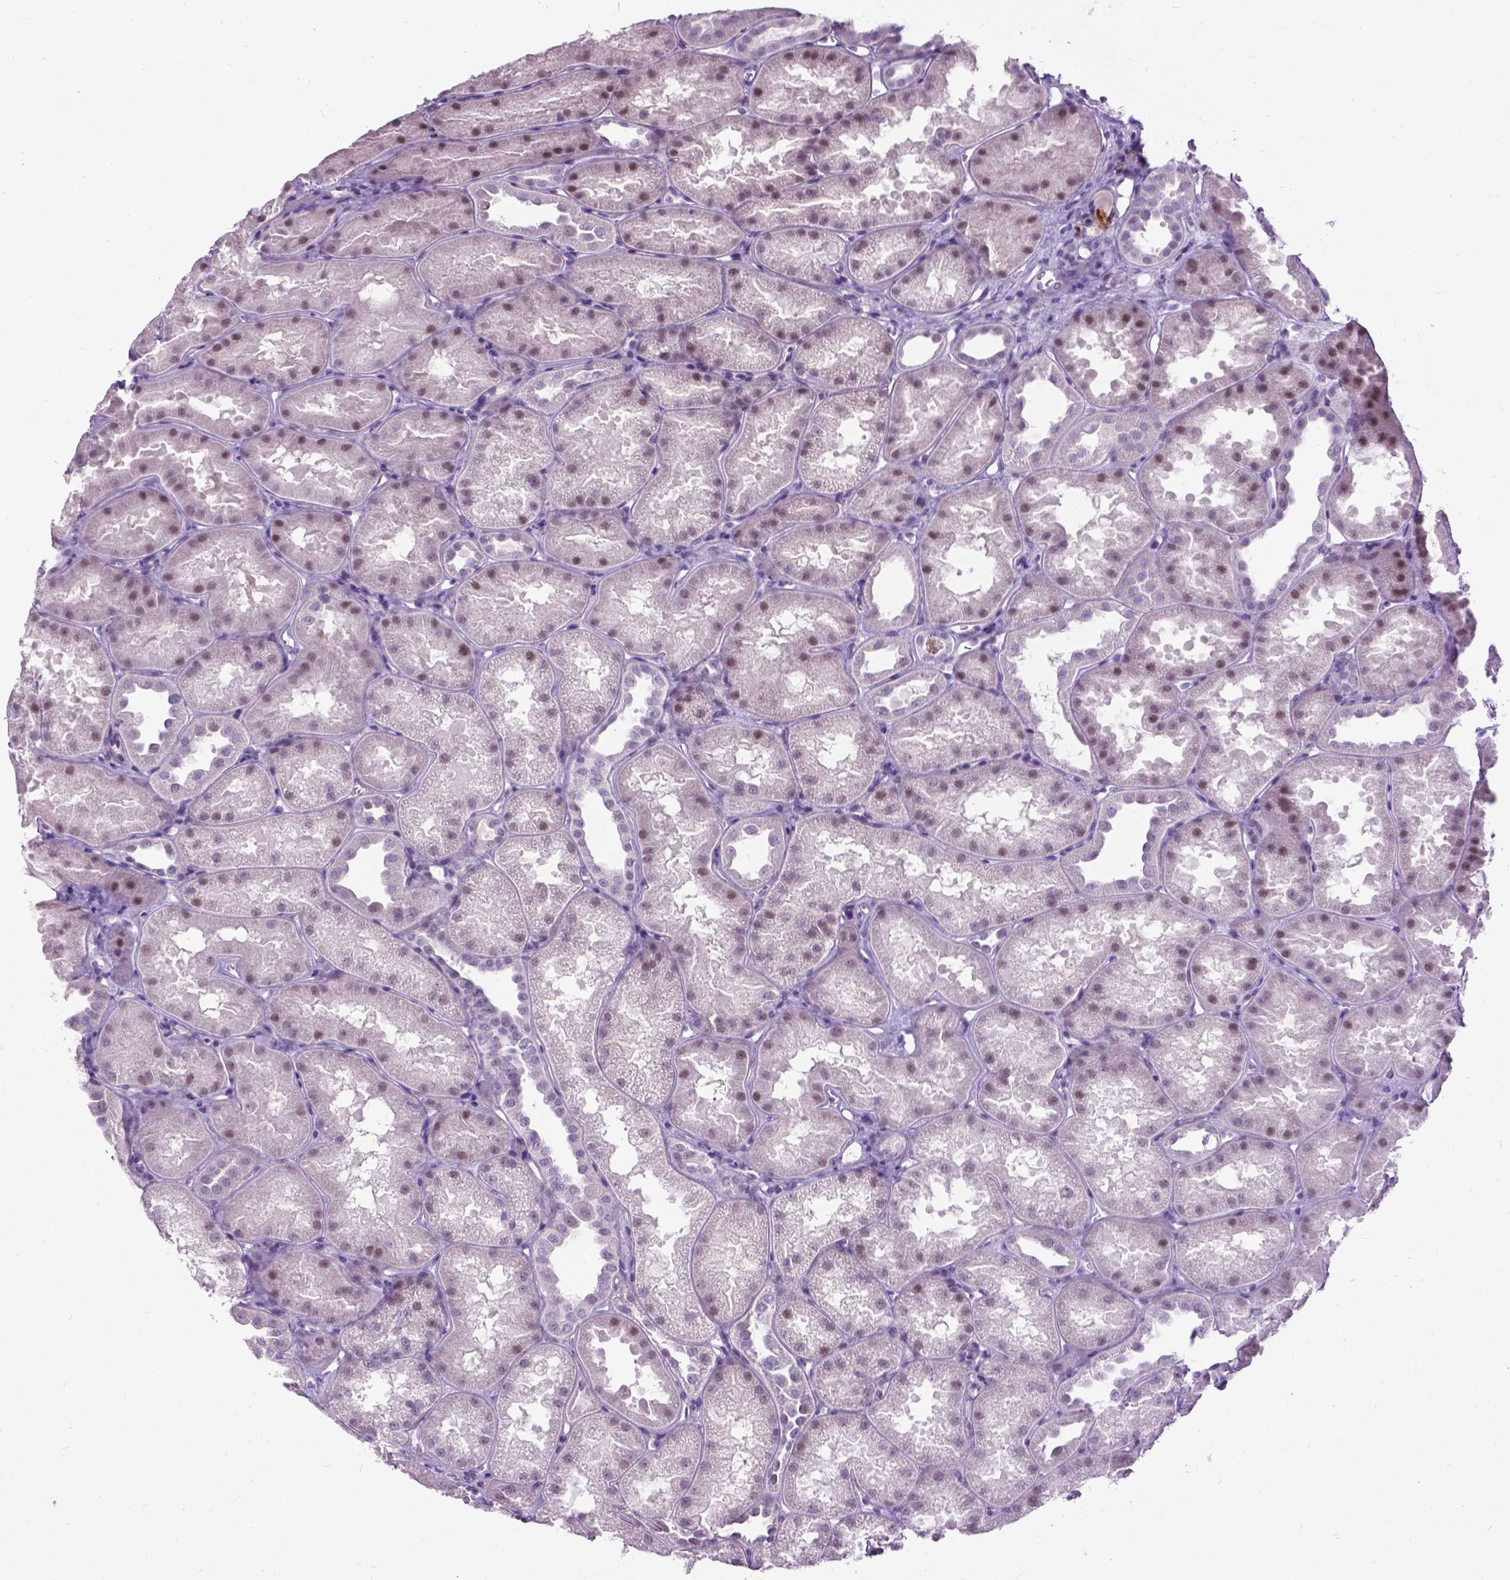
{"staining": {"intensity": "negative", "quantity": "none", "location": "none"}, "tissue": "kidney", "cell_type": "Cells in glomeruli", "image_type": "normal", "snomed": [{"axis": "morphology", "description": "Normal tissue, NOS"}, {"axis": "topography", "description": "Kidney"}], "caption": "Cells in glomeruli show no significant staining in normal kidney. The staining was performed using DAB to visualize the protein expression in brown, while the nuclei were stained in blue with hematoxylin (Magnification: 20x).", "gene": "PROB1", "patient": {"sex": "male", "age": 61}}